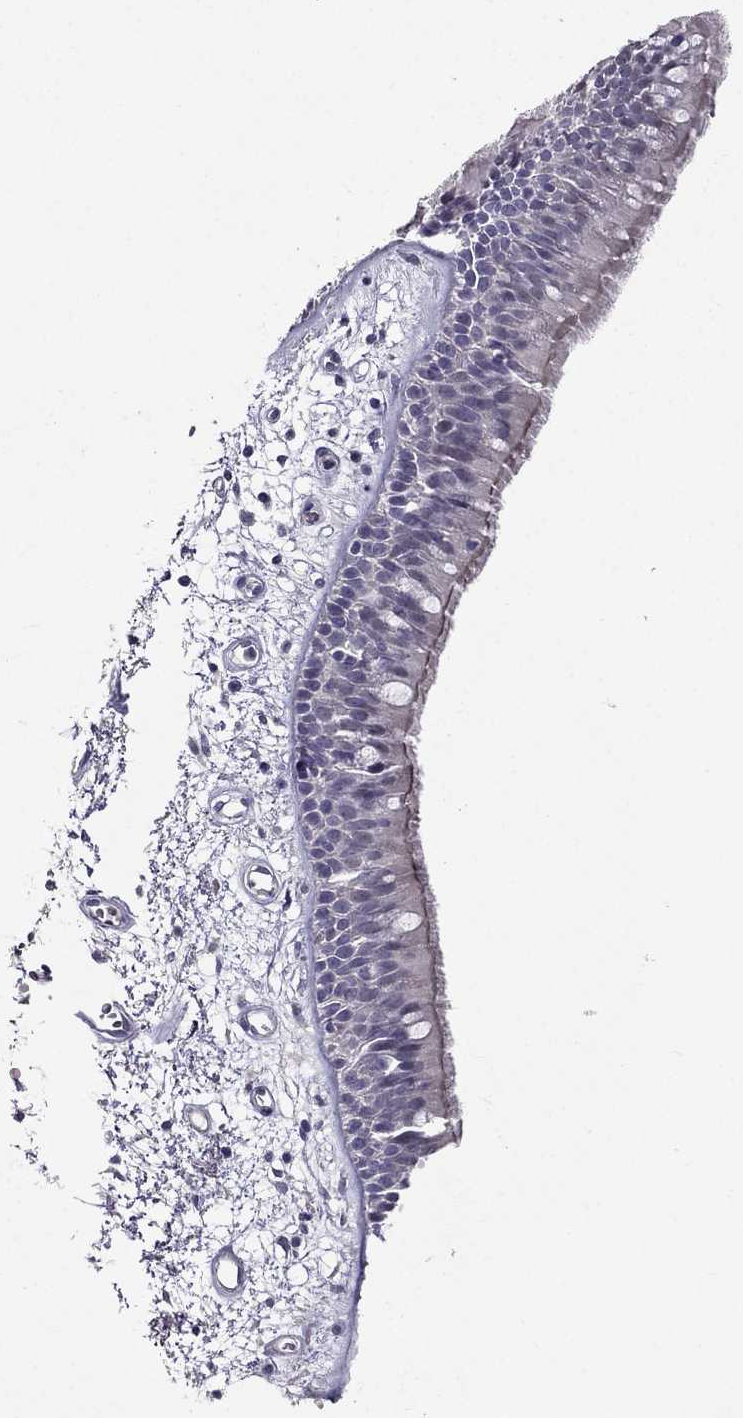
{"staining": {"intensity": "weak", "quantity": "<25%", "location": "cytoplasmic/membranous"}, "tissue": "bronchus", "cell_type": "Respiratory epithelial cells", "image_type": "normal", "snomed": [{"axis": "morphology", "description": "Normal tissue, NOS"}, {"axis": "morphology", "description": "Squamous cell carcinoma, NOS"}, {"axis": "topography", "description": "Cartilage tissue"}, {"axis": "topography", "description": "Bronchus"}, {"axis": "topography", "description": "Lung"}], "caption": "Histopathology image shows no significant protein expression in respiratory epithelial cells of unremarkable bronchus.", "gene": "DUSP15", "patient": {"sex": "male", "age": 66}}